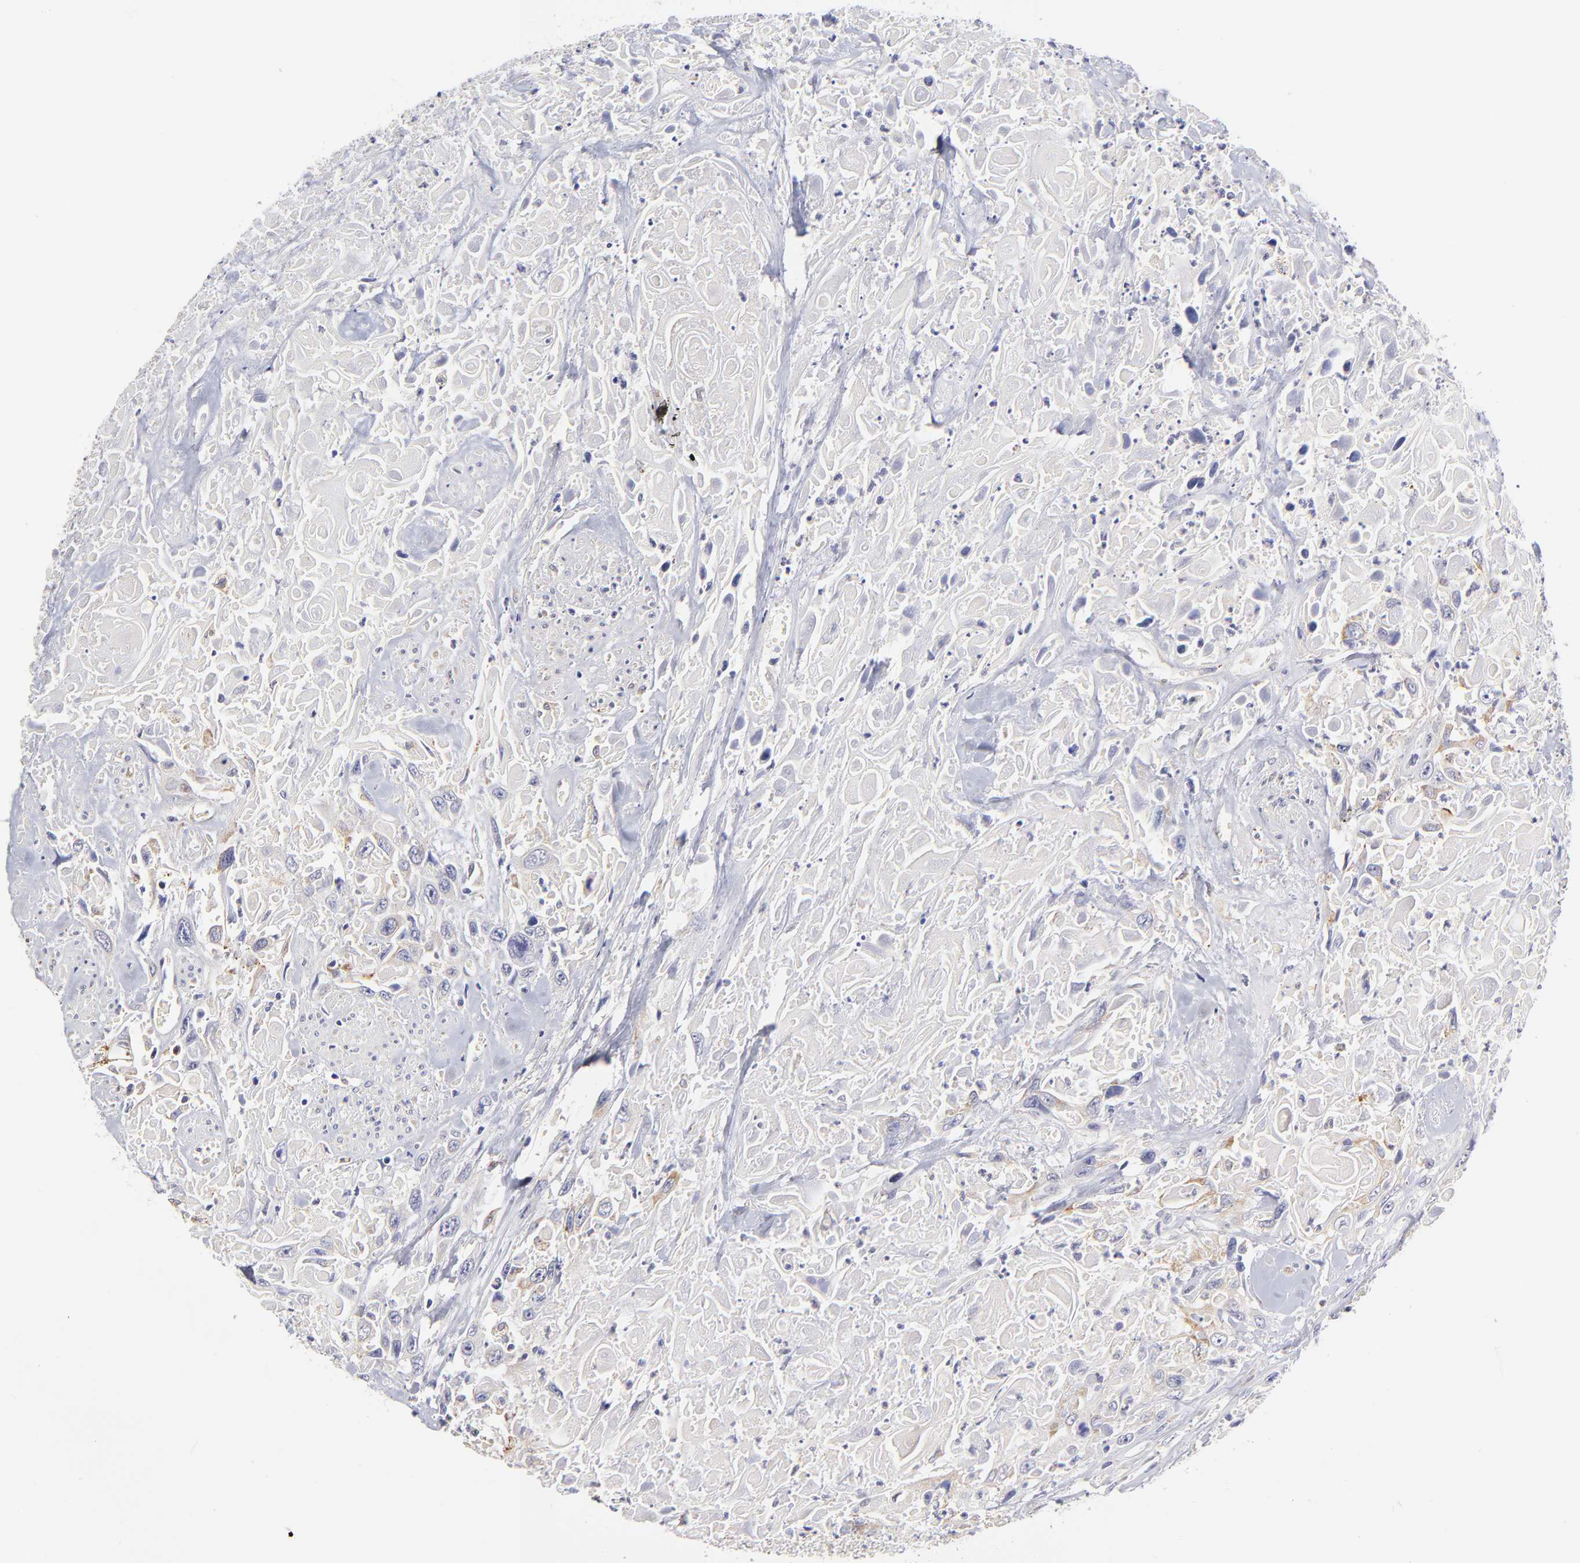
{"staining": {"intensity": "weak", "quantity": "<25%", "location": "cytoplasmic/membranous"}, "tissue": "urothelial cancer", "cell_type": "Tumor cells", "image_type": "cancer", "snomed": [{"axis": "morphology", "description": "Urothelial carcinoma, High grade"}, {"axis": "topography", "description": "Urinary bladder"}], "caption": "A micrograph of urothelial carcinoma (high-grade) stained for a protein reveals no brown staining in tumor cells.", "gene": "GCSAM", "patient": {"sex": "female", "age": 84}}